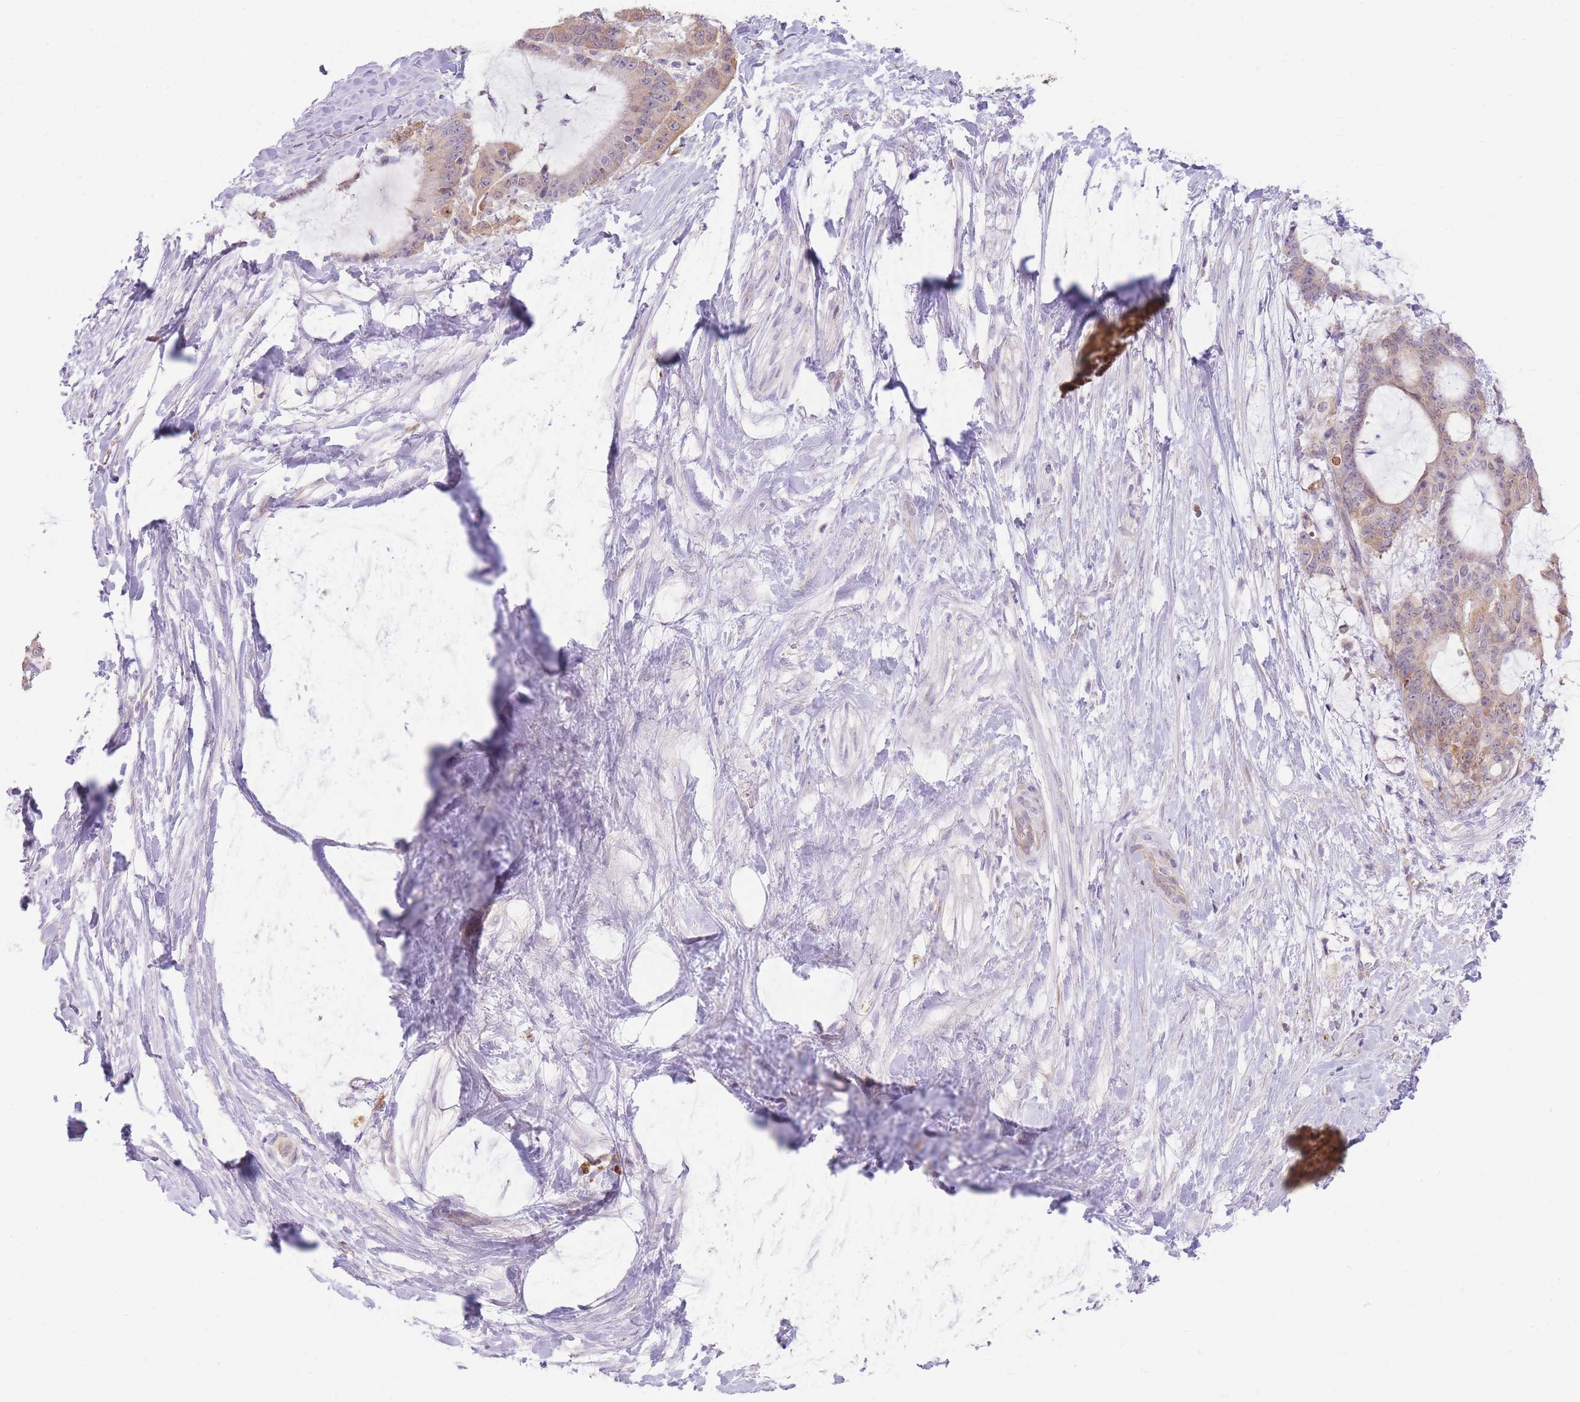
{"staining": {"intensity": "moderate", "quantity": ">75%", "location": "cytoplasmic/membranous"}, "tissue": "liver cancer", "cell_type": "Tumor cells", "image_type": "cancer", "snomed": [{"axis": "morphology", "description": "Normal tissue, NOS"}, {"axis": "morphology", "description": "Cholangiocarcinoma"}, {"axis": "topography", "description": "Liver"}, {"axis": "topography", "description": "Peripheral nerve tissue"}], "caption": "Liver cancer tissue reveals moderate cytoplasmic/membranous expression in approximately >75% of tumor cells, visualized by immunohistochemistry.", "gene": "BOLA2B", "patient": {"sex": "female", "age": 73}}